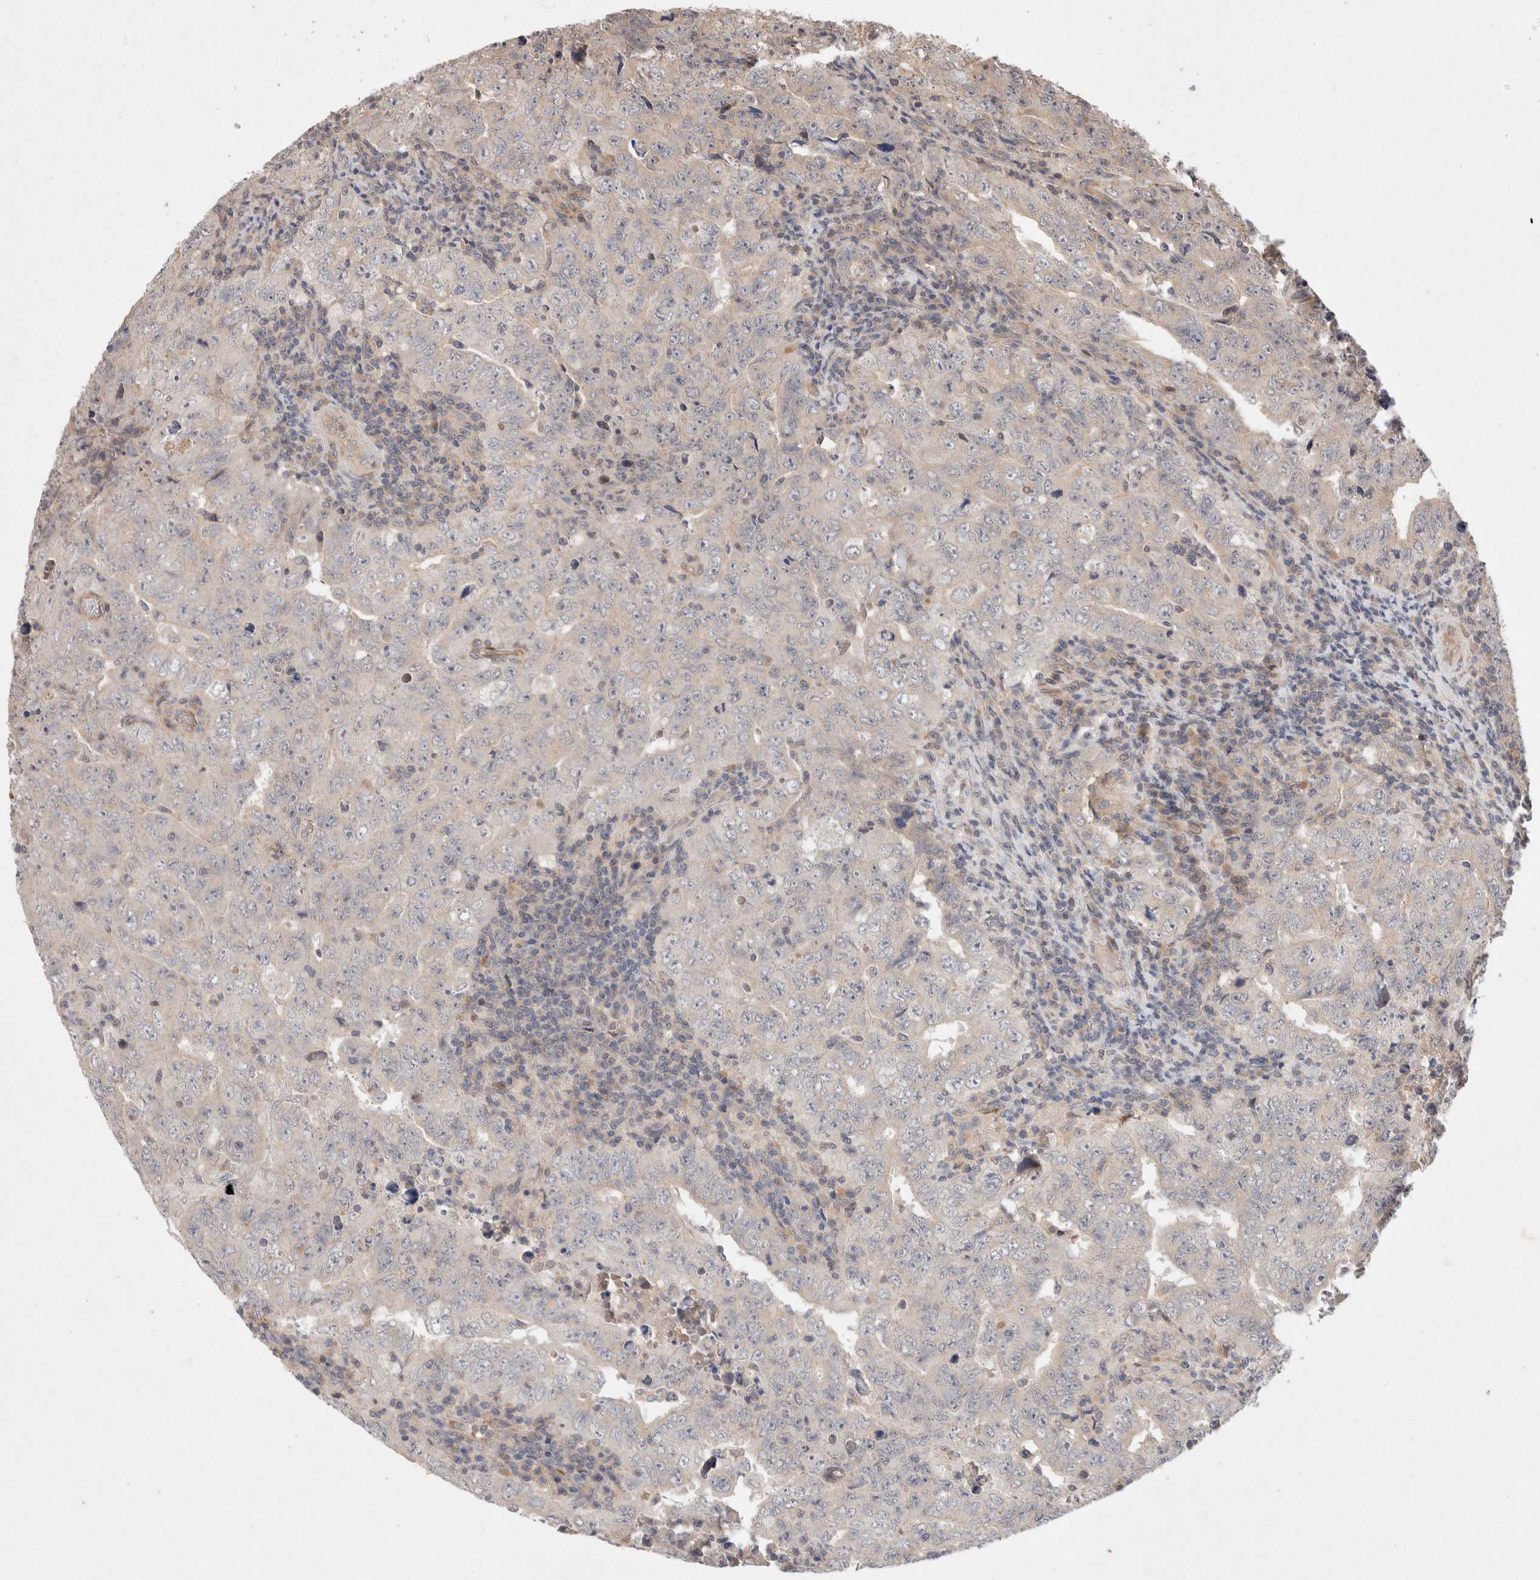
{"staining": {"intensity": "weak", "quantity": "<25%", "location": "cytoplasmic/membranous"}, "tissue": "testis cancer", "cell_type": "Tumor cells", "image_type": "cancer", "snomed": [{"axis": "morphology", "description": "Carcinoma, Embryonal, NOS"}, {"axis": "topography", "description": "Testis"}], "caption": "A high-resolution photomicrograph shows immunohistochemistry (IHC) staining of testis cancer (embryonal carcinoma), which reveals no significant expression in tumor cells. (Stains: DAB (3,3'-diaminobenzidine) immunohistochemistry (IHC) with hematoxylin counter stain, Microscopy: brightfield microscopy at high magnification).", "gene": "KLHL20", "patient": {"sex": "male", "age": 26}}